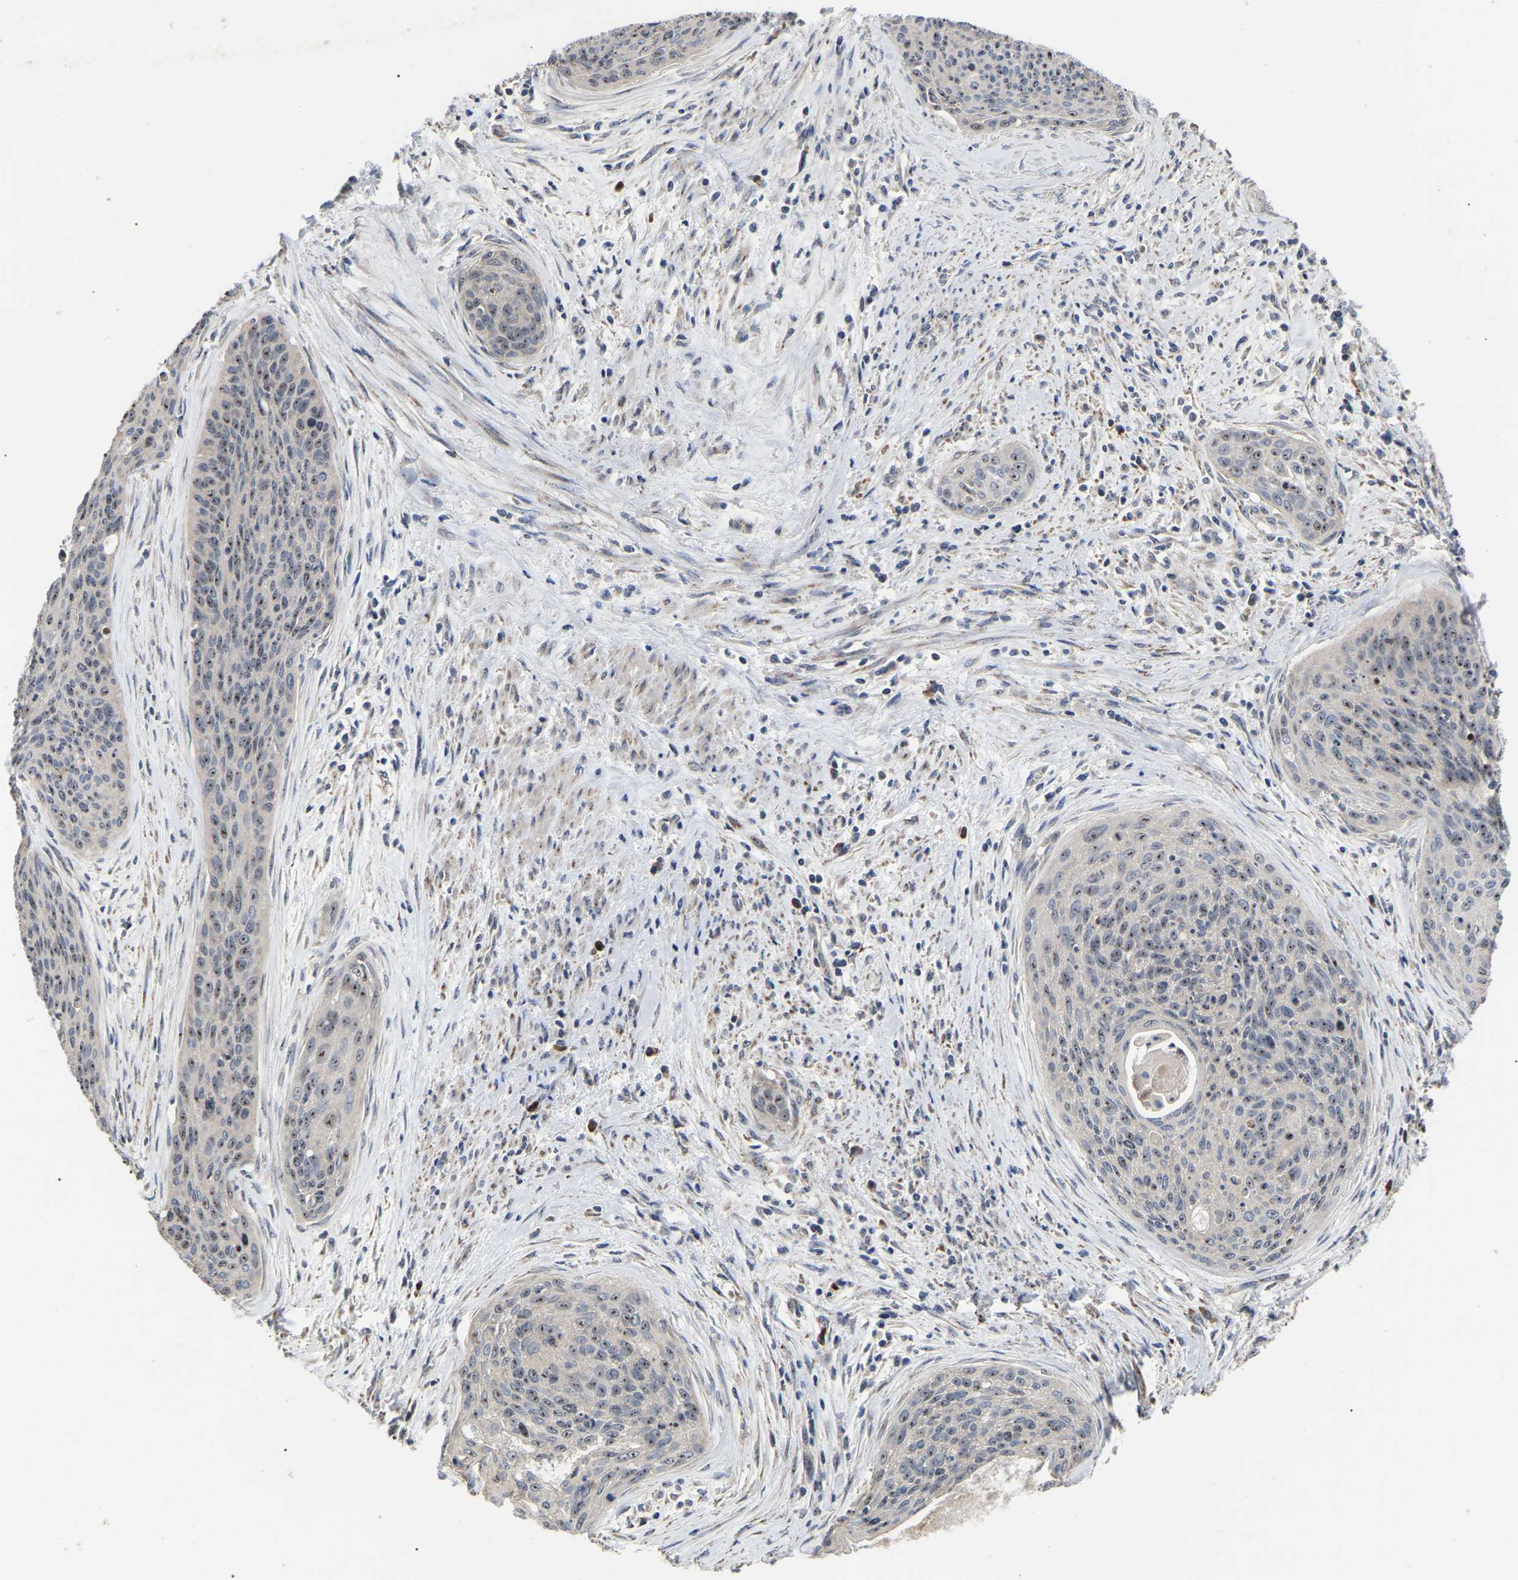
{"staining": {"intensity": "moderate", "quantity": ">75%", "location": "nuclear"}, "tissue": "cervical cancer", "cell_type": "Tumor cells", "image_type": "cancer", "snomed": [{"axis": "morphology", "description": "Squamous cell carcinoma, NOS"}, {"axis": "topography", "description": "Cervix"}], "caption": "The micrograph demonstrates immunohistochemical staining of cervical squamous cell carcinoma. There is moderate nuclear positivity is identified in approximately >75% of tumor cells. (DAB (3,3'-diaminobenzidine) IHC with brightfield microscopy, high magnification).", "gene": "NOP53", "patient": {"sex": "female", "age": 55}}